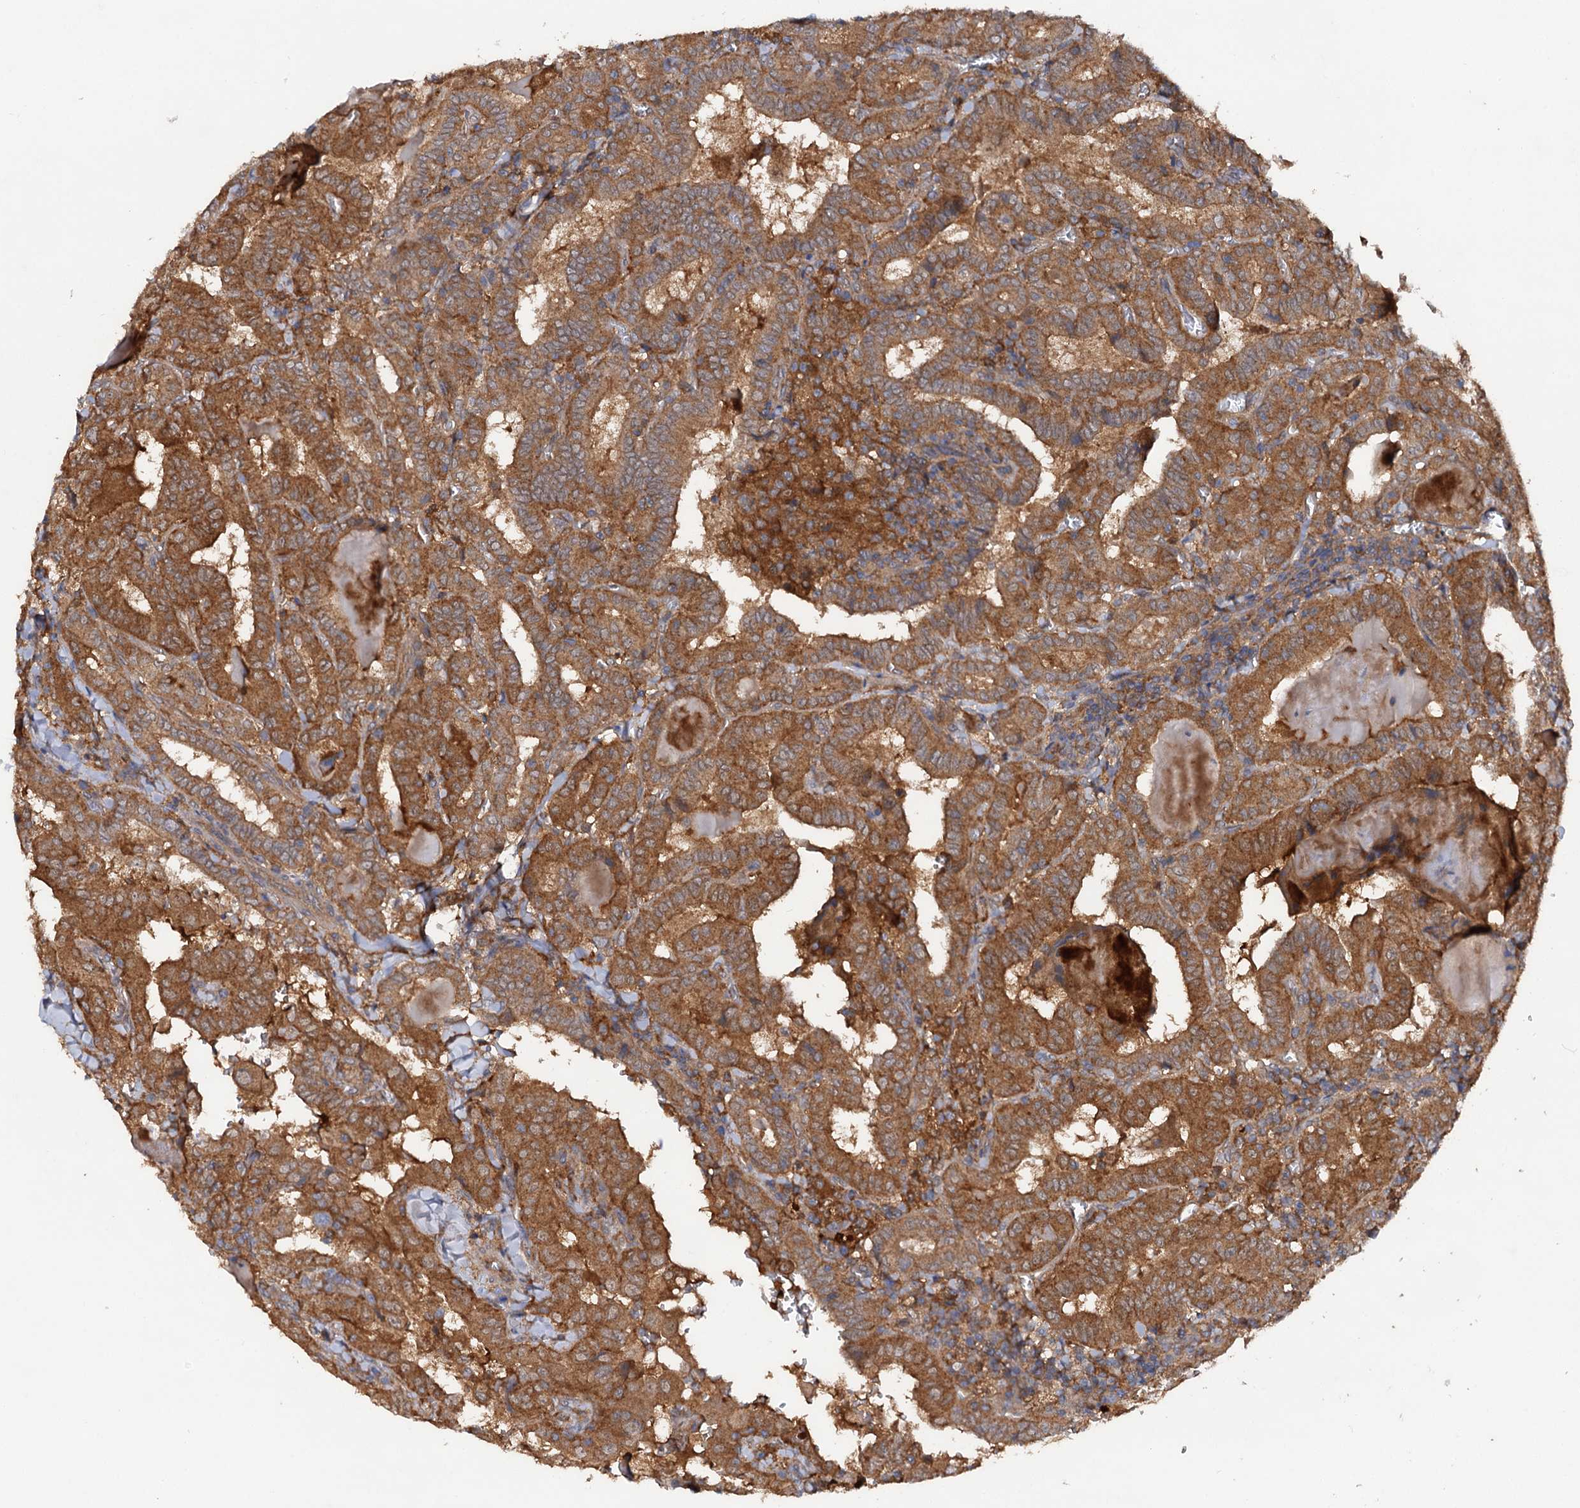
{"staining": {"intensity": "moderate", "quantity": ">75%", "location": "cytoplasmic/membranous"}, "tissue": "thyroid cancer", "cell_type": "Tumor cells", "image_type": "cancer", "snomed": [{"axis": "morphology", "description": "Papillary adenocarcinoma, NOS"}, {"axis": "topography", "description": "Thyroid gland"}], "caption": "Immunohistochemical staining of human thyroid cancer demonstrates moderate cytoplasmic/membranous protein expression in approximately >75% of tumor cells.", "gene": "VPS29", "patient": {"sex": "female", "age": 72}}